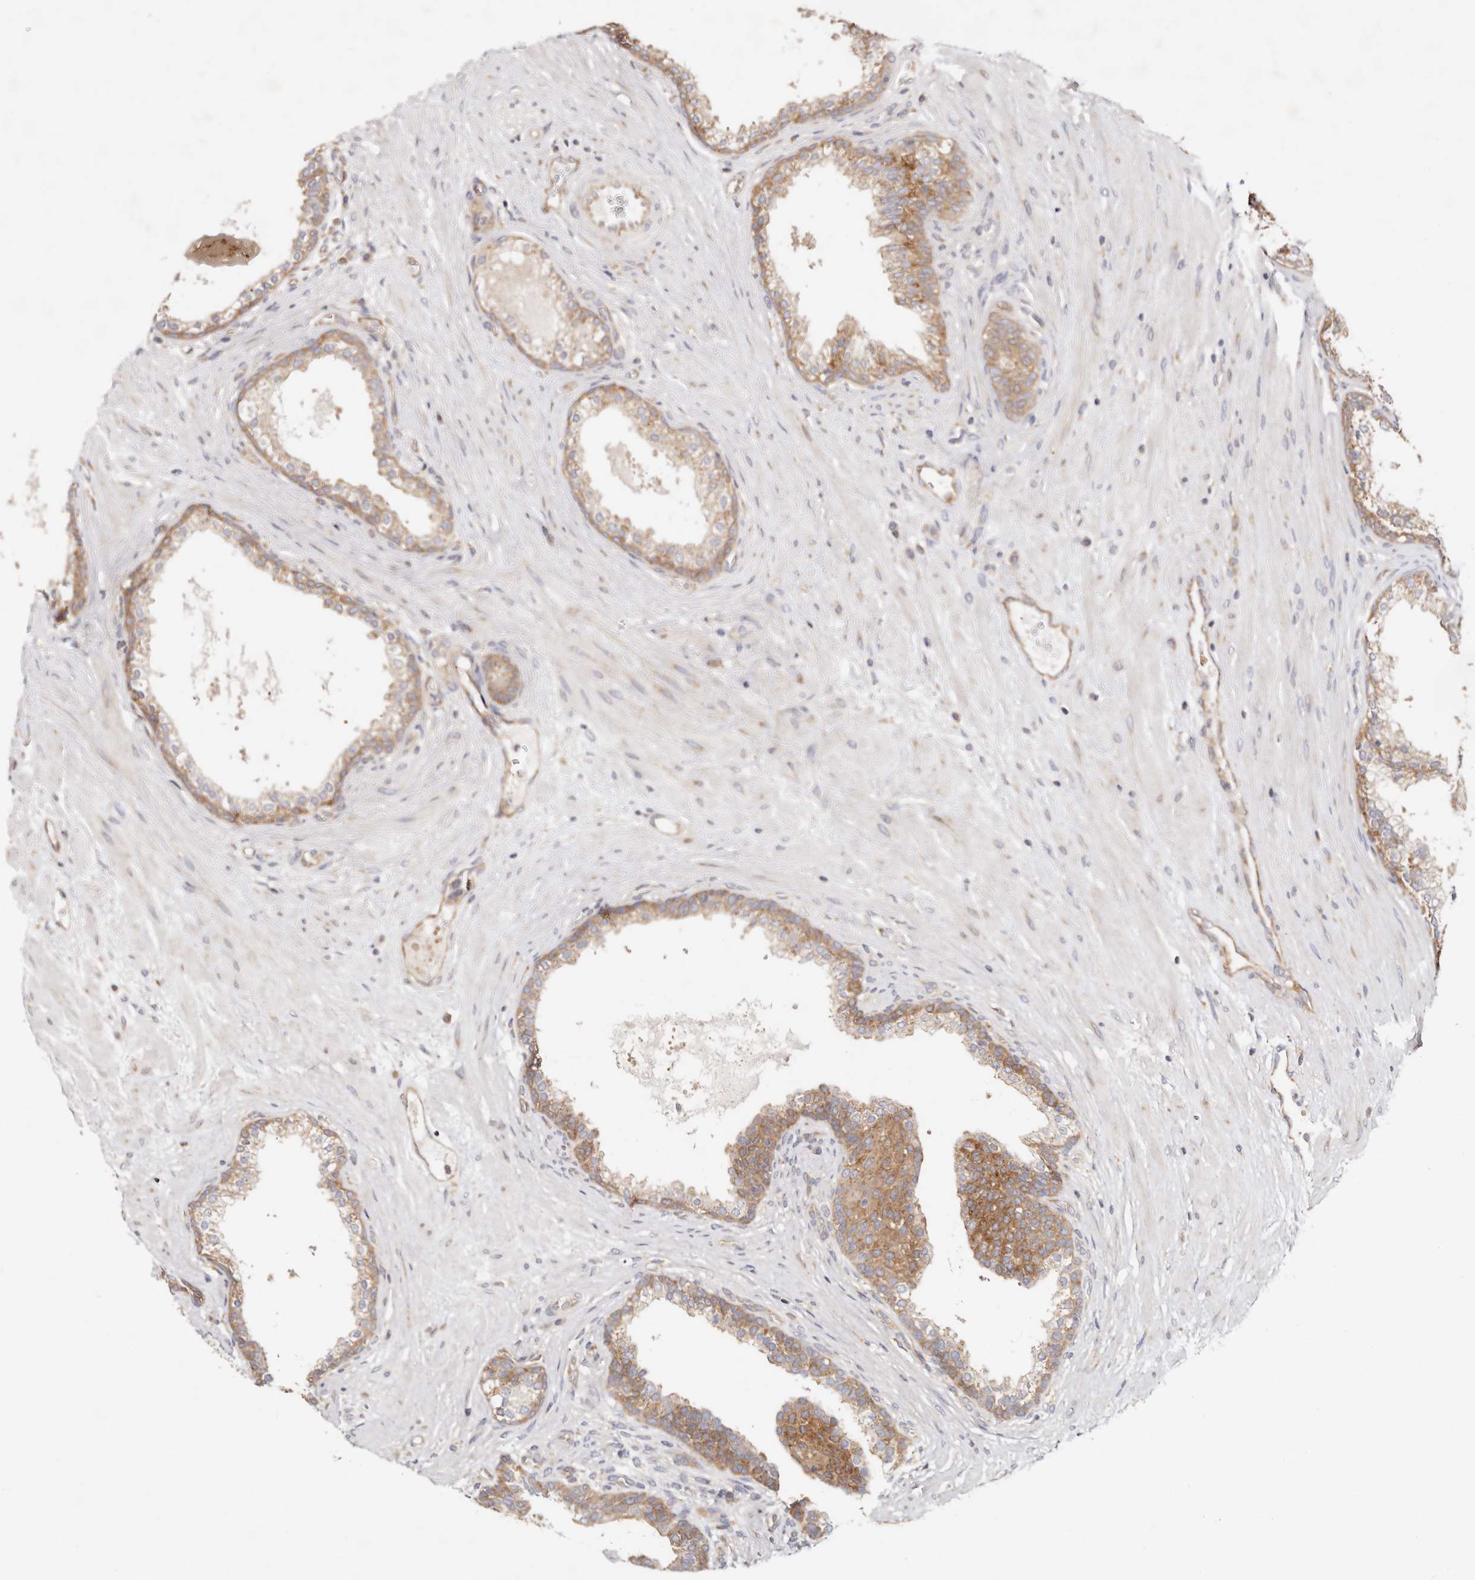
{"staining": {"intensity": "moderate", "quantity": ">75%", "location": "cytoplasmic/membranous"}, "tissue": "prostate cancer", "cell_type": "Tumor cells", "image_type": "cancer", "snomed": [{"axis": "morphology", "description": "Adenocarcinoma, High grade"}, {"axis": "topography", "description": "Prostate"}], "caption": "Approximately >75% of tumor cells in human adenocarcinoma (high-grade) (prostate) reveal moderate cytoplasmic/membranous protein positivity as visualized by brown immunohistochemical staining.", "gene": "GNA13", "patient": {"sex": "male", "age": 56}}